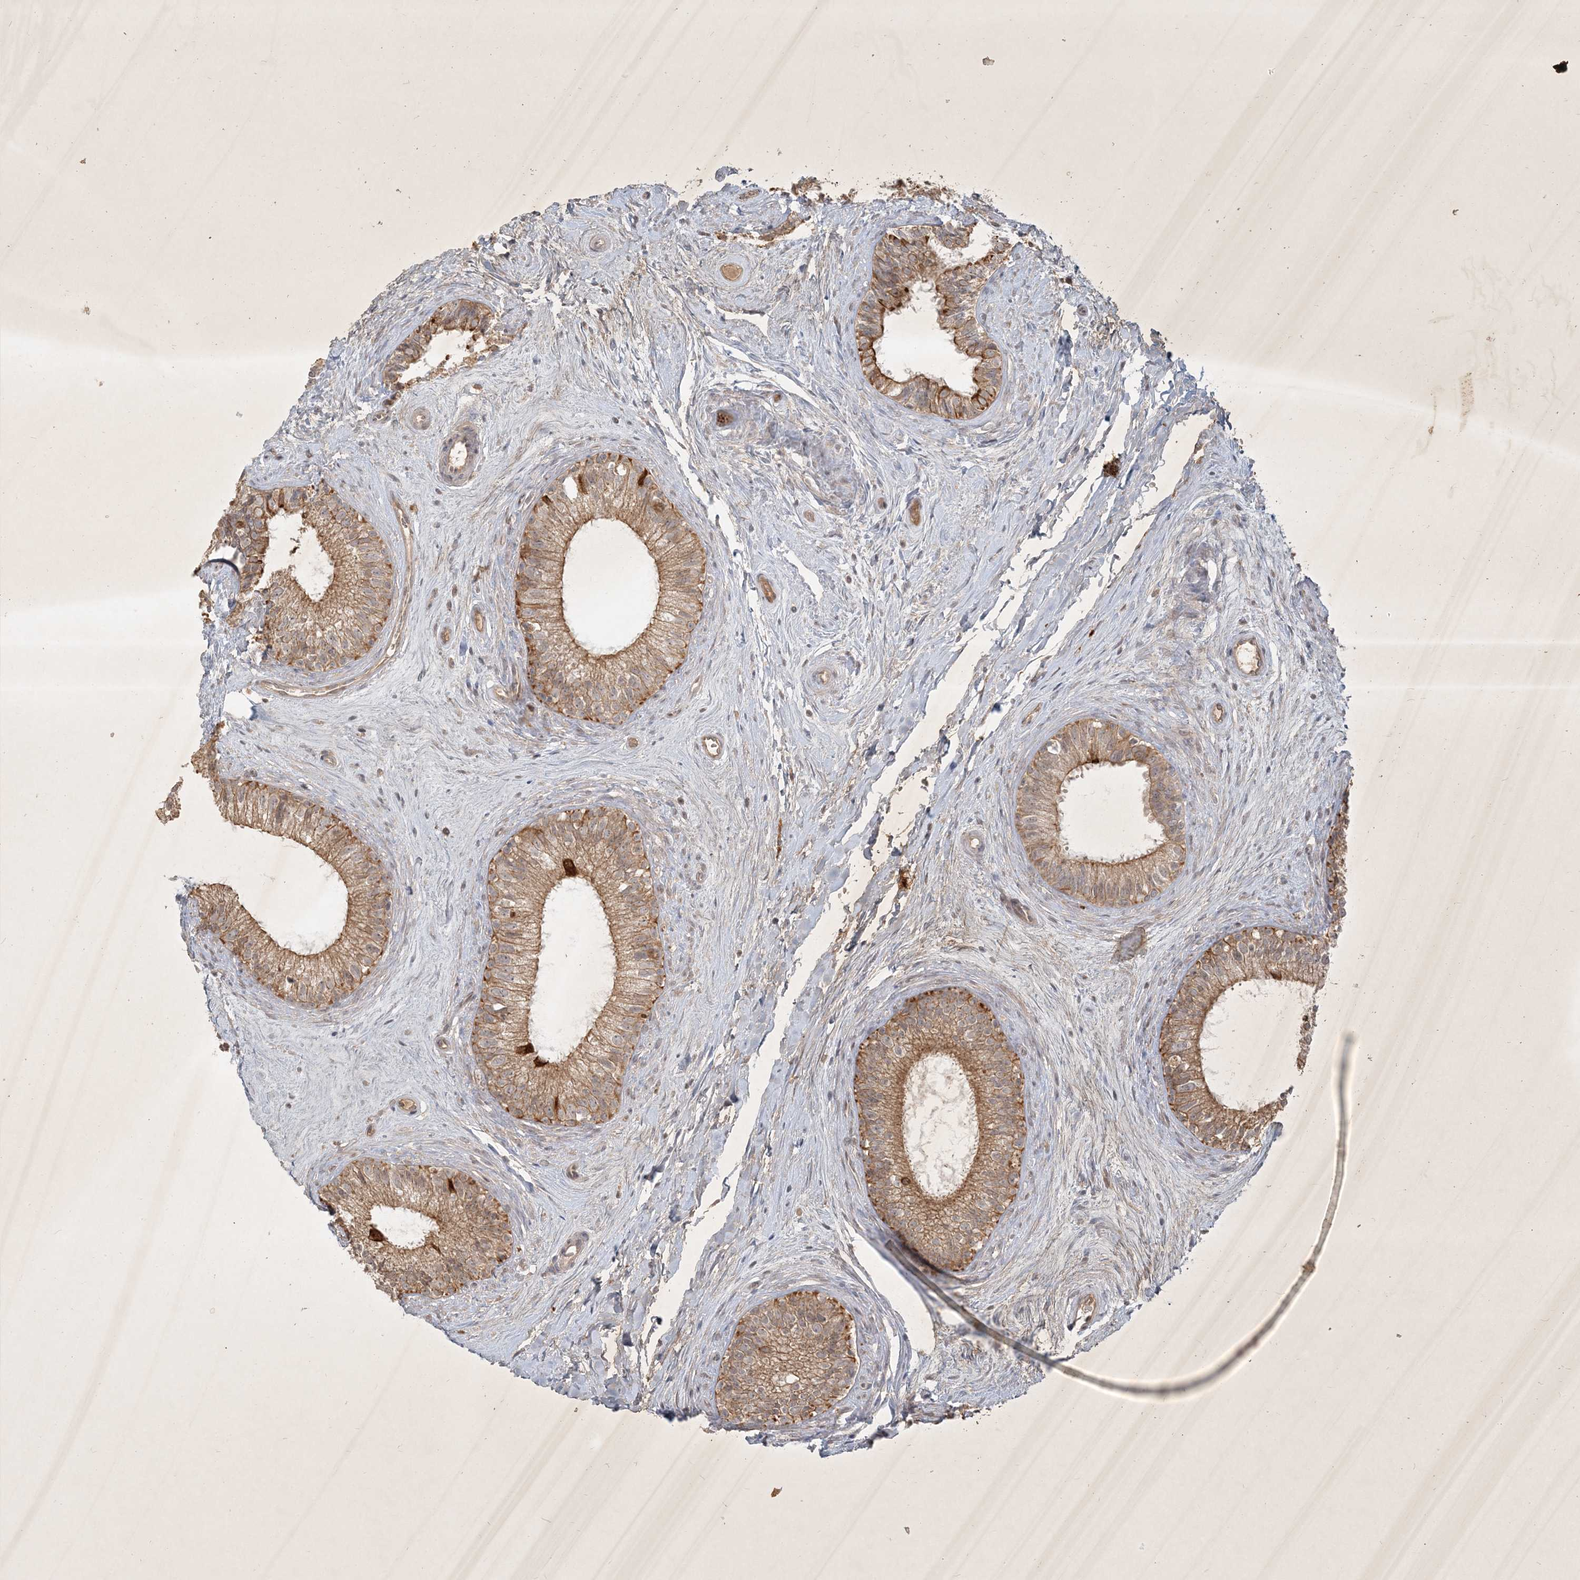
{"staining": {"intensity": "moderate", "quantity": ">75%", "location": "cytoplasmic/membranous"}, "tissue": "epididymis", "cell_type": "Glandular cells", "image_type": "normal", "snomed": [{"axis": "morphology", "description": "Normal tissue, NOS"}, {"axis": "topography", "description": "Epididymis"}], "caption": "A photomicrograph of epididymis stained for a protein displays moderate cytoplasmic/membranous brown staining in glandular cells. (IHC, brightfield microscopy, high magnification).", "gene": "BOD1L2", "patient": {"sex": "male", "age": 71}}